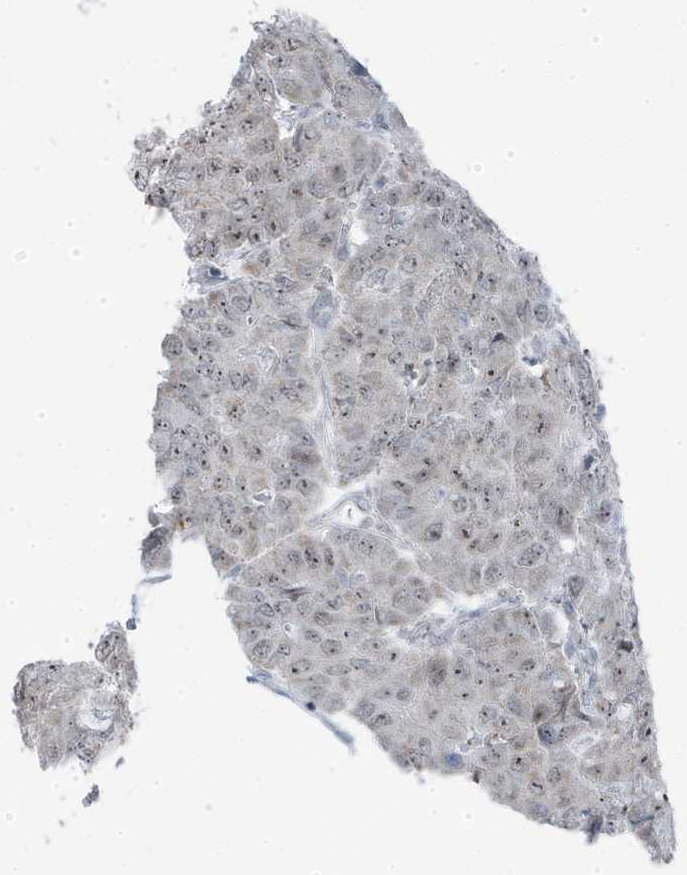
{"staining": {"intensity": "moderate", "quantity": "<25%", "location": "nuclear"}, "tissue": "pancreatic cancer", "cell_type": "Tumor cells", "image_type": "cancer", "snomed": [{"axis": "morphology", "description": "Adenocarcinoma, NOS"}, {"axis": "topography", "description": "Pancreas"}], "caption": "Protein expression analysis of pancreatic cancer (adenocarcinoma) reveals moderate nuclear staining in approximately <25% of tumor cells.", "gene": "TSEN15", "patient": {"sex": "male", "age": 50}}